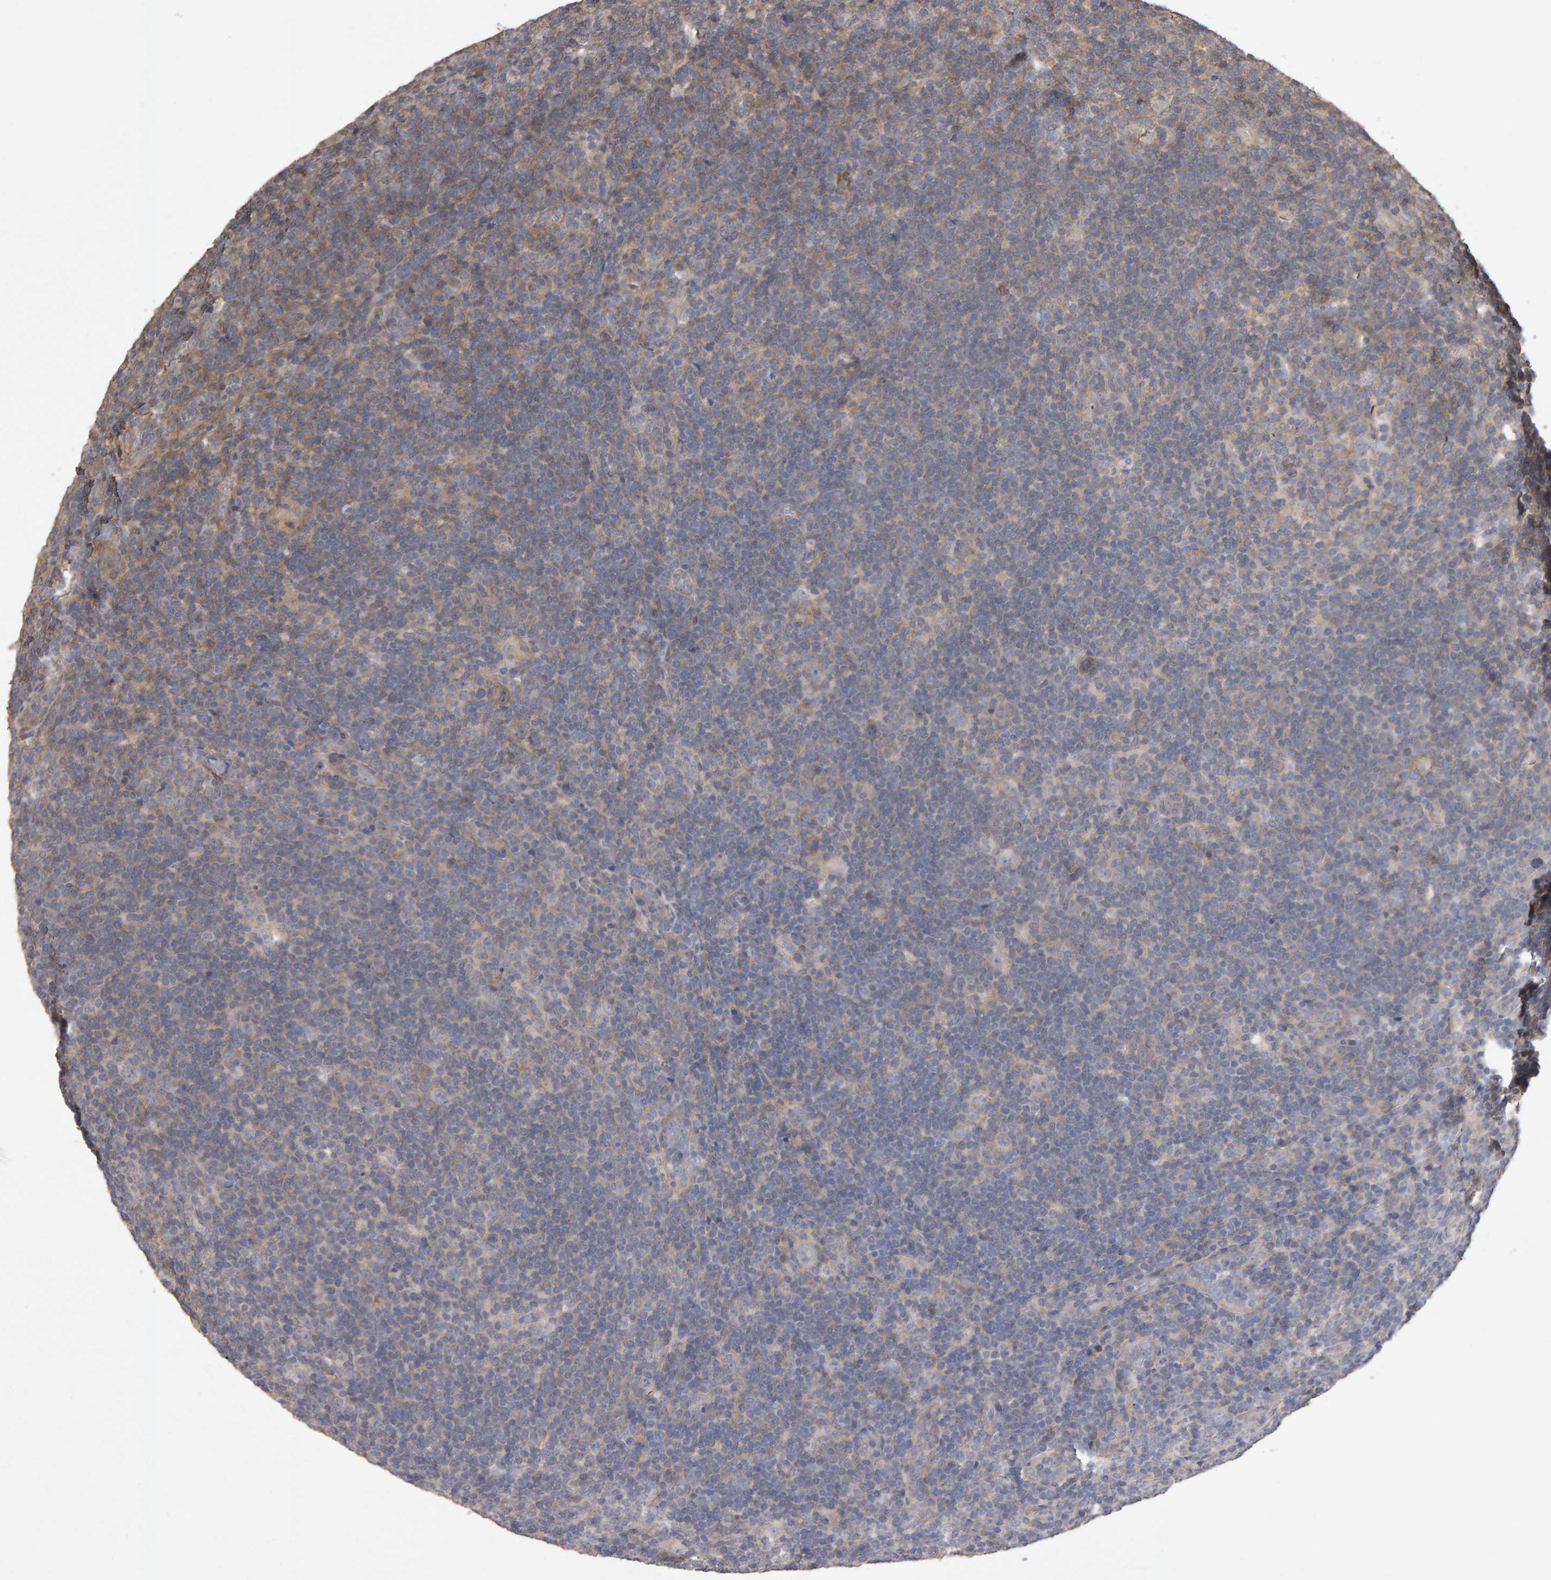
{"staining": {"intensity": "weak", "quantity": "<25%", "location": "cytoplasmic/membranous"}, "tissue": "lymphoma", "cell_type": "Tumor cells", "image_type": "cancer", "snomed": [{"axis": "morphology", "description": "Hodgkin's disease, NOS"}, {"axis": "topography", "description": "Lymph node"}], "caption": "There is no significant staining in tumor cells of lymphoma.", "gene": "SCRIB", "patient": {"sex": "female", "age": 57}}